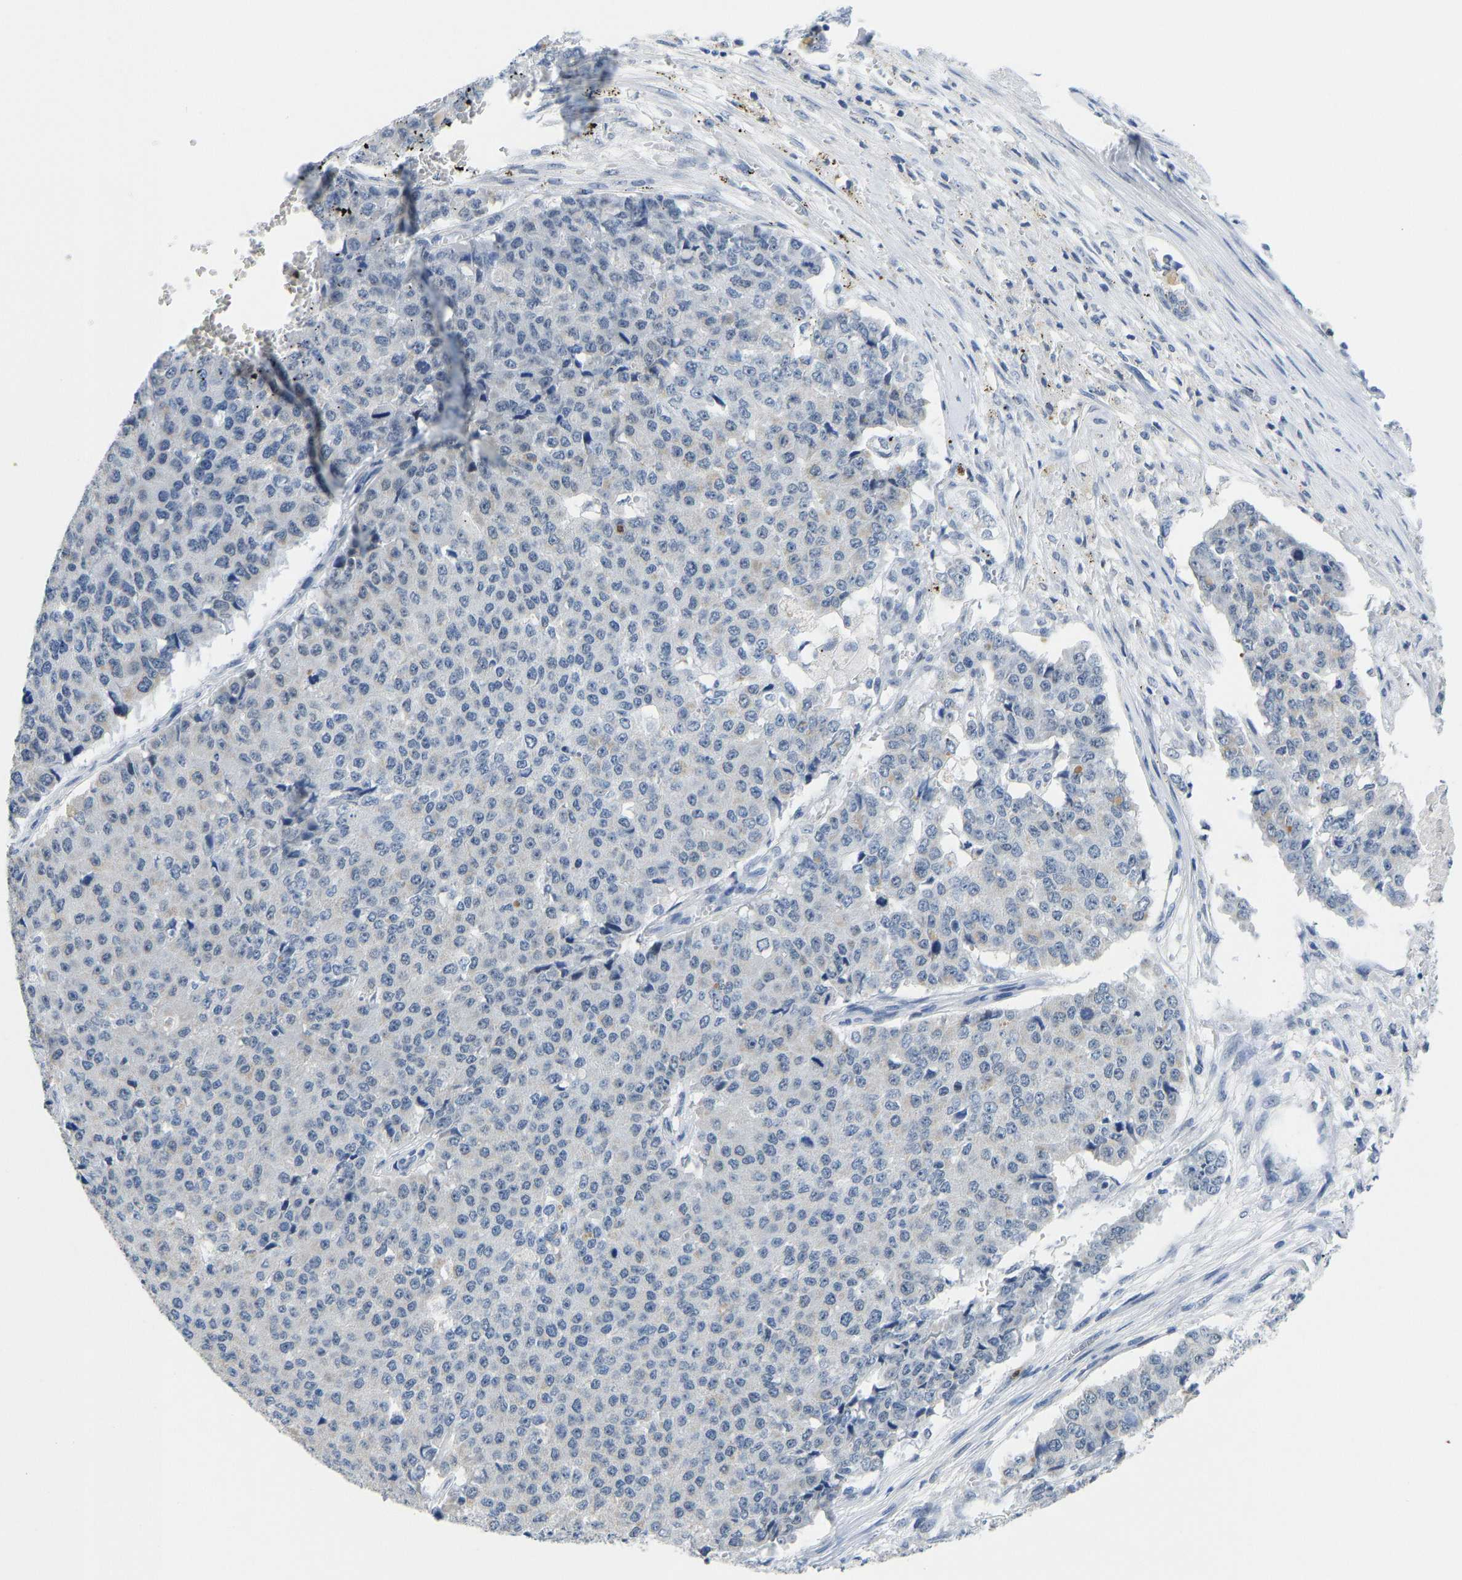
{"staining": {"intensity": "negative", "quantity": "none", "location": "none"}, "tissue": "pancreatic cancer", "cell_type": "Tumor cells", "image_type": "cancer", "snomed": [{"axis": "morphology", "description": "Adenocarcinoma, NOS"}, {"axis": "topography", "description": "Pancreas"}], "caption": "IHC histopathology image of human pancreatic cancer (adenocarcinoma) stained for a protein (brown), which exhibits no positivity in tumor cells.", "gene": "TXNDC2", "patient": {"sex": "male", "age": 50}}